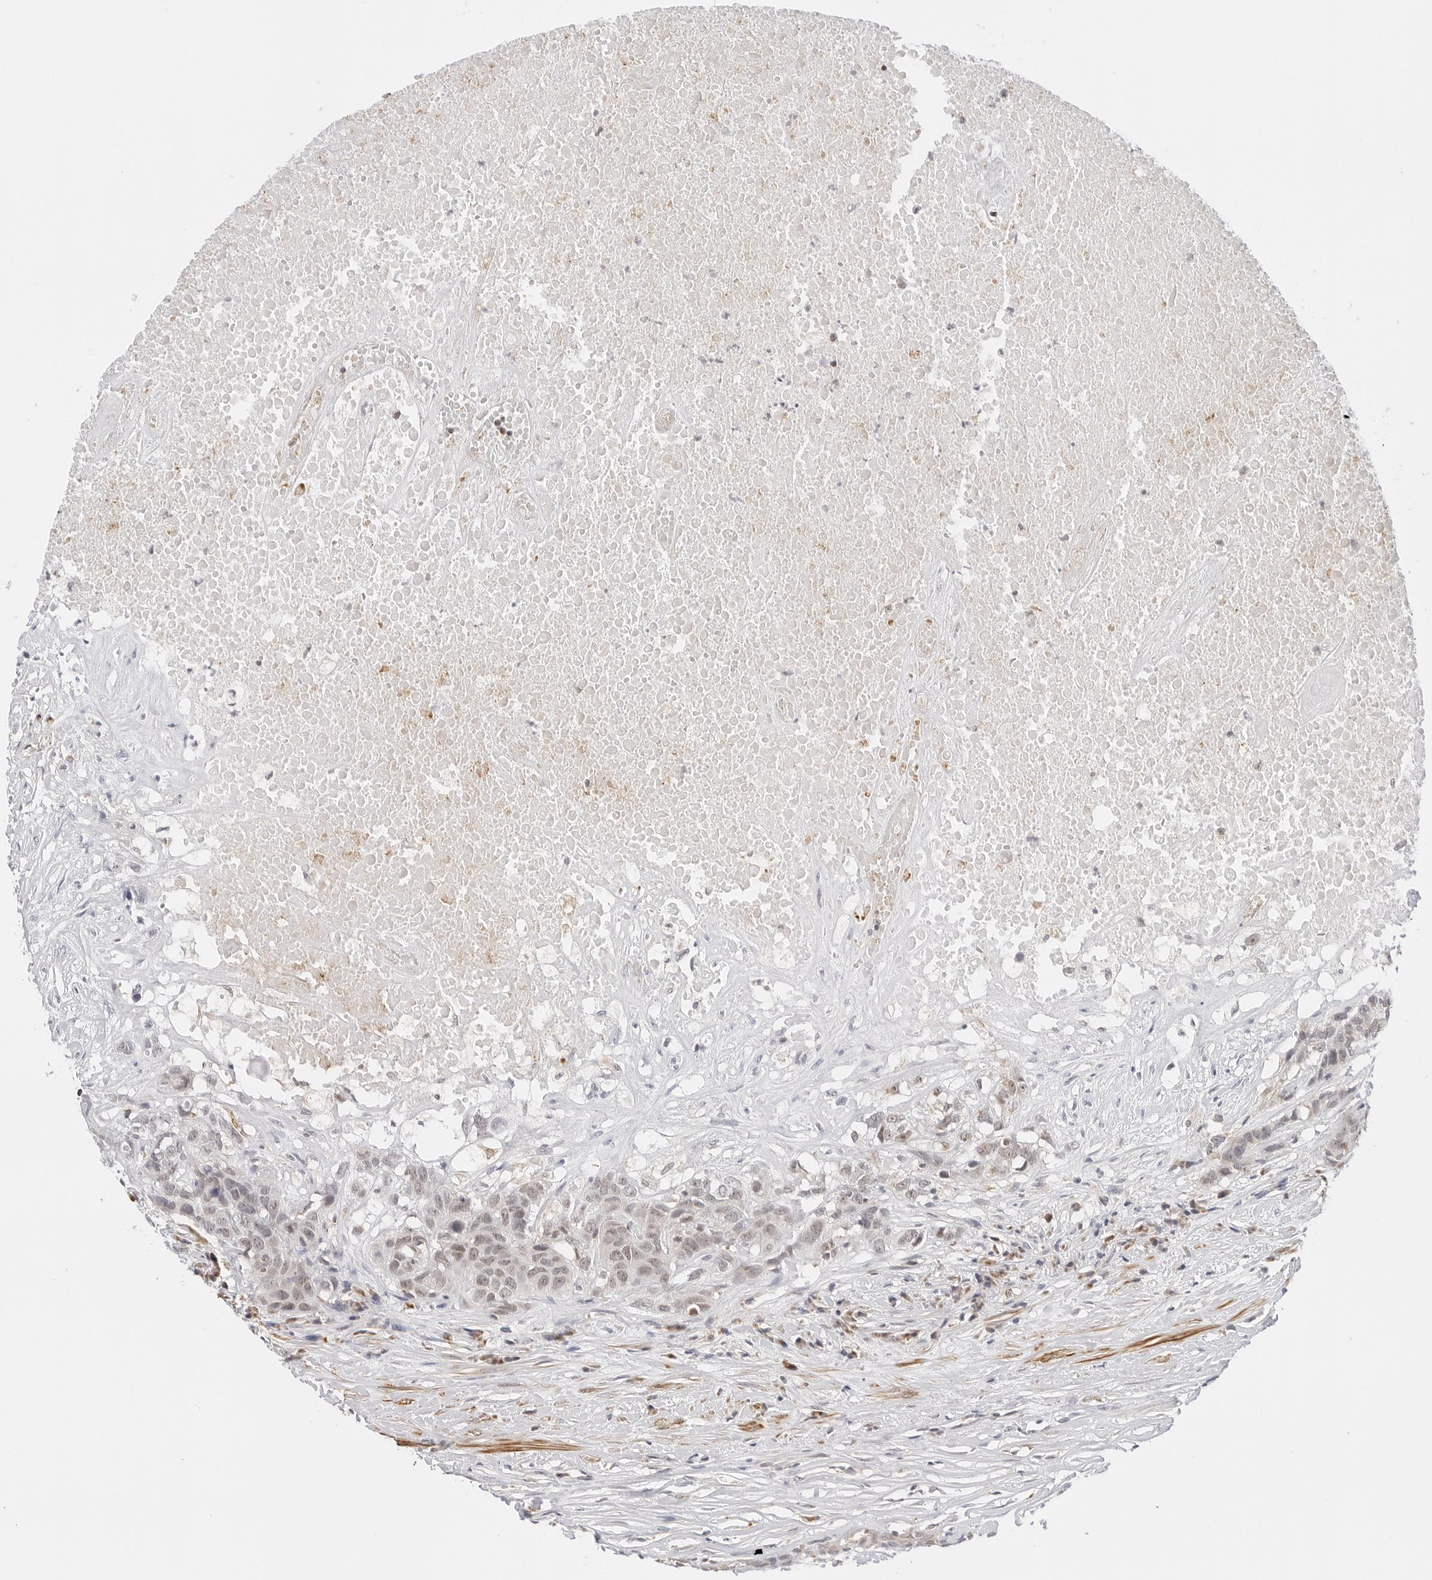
{"staining": {"intensity": "weak", "quantity": ">75%", "location": "nuclear"}, "tissue": "head and neck cancer", "cell_type": "Tumor cells", "image_type": "cancer", "snomed": [{"axis": "morphology", "description": "Squamous cell carcinoma, NOS"}, {"axis": "topography", "description": "Head-Neck"}], "caption": "Immunohistochemistry of human squamous cell carcinoma (head and neck) demonstrates low levels of weak nuclear positivity in approximately >75% of tumor cells.", "gene": "GORAB", "patient": {"sex": "male", "age": 66}}